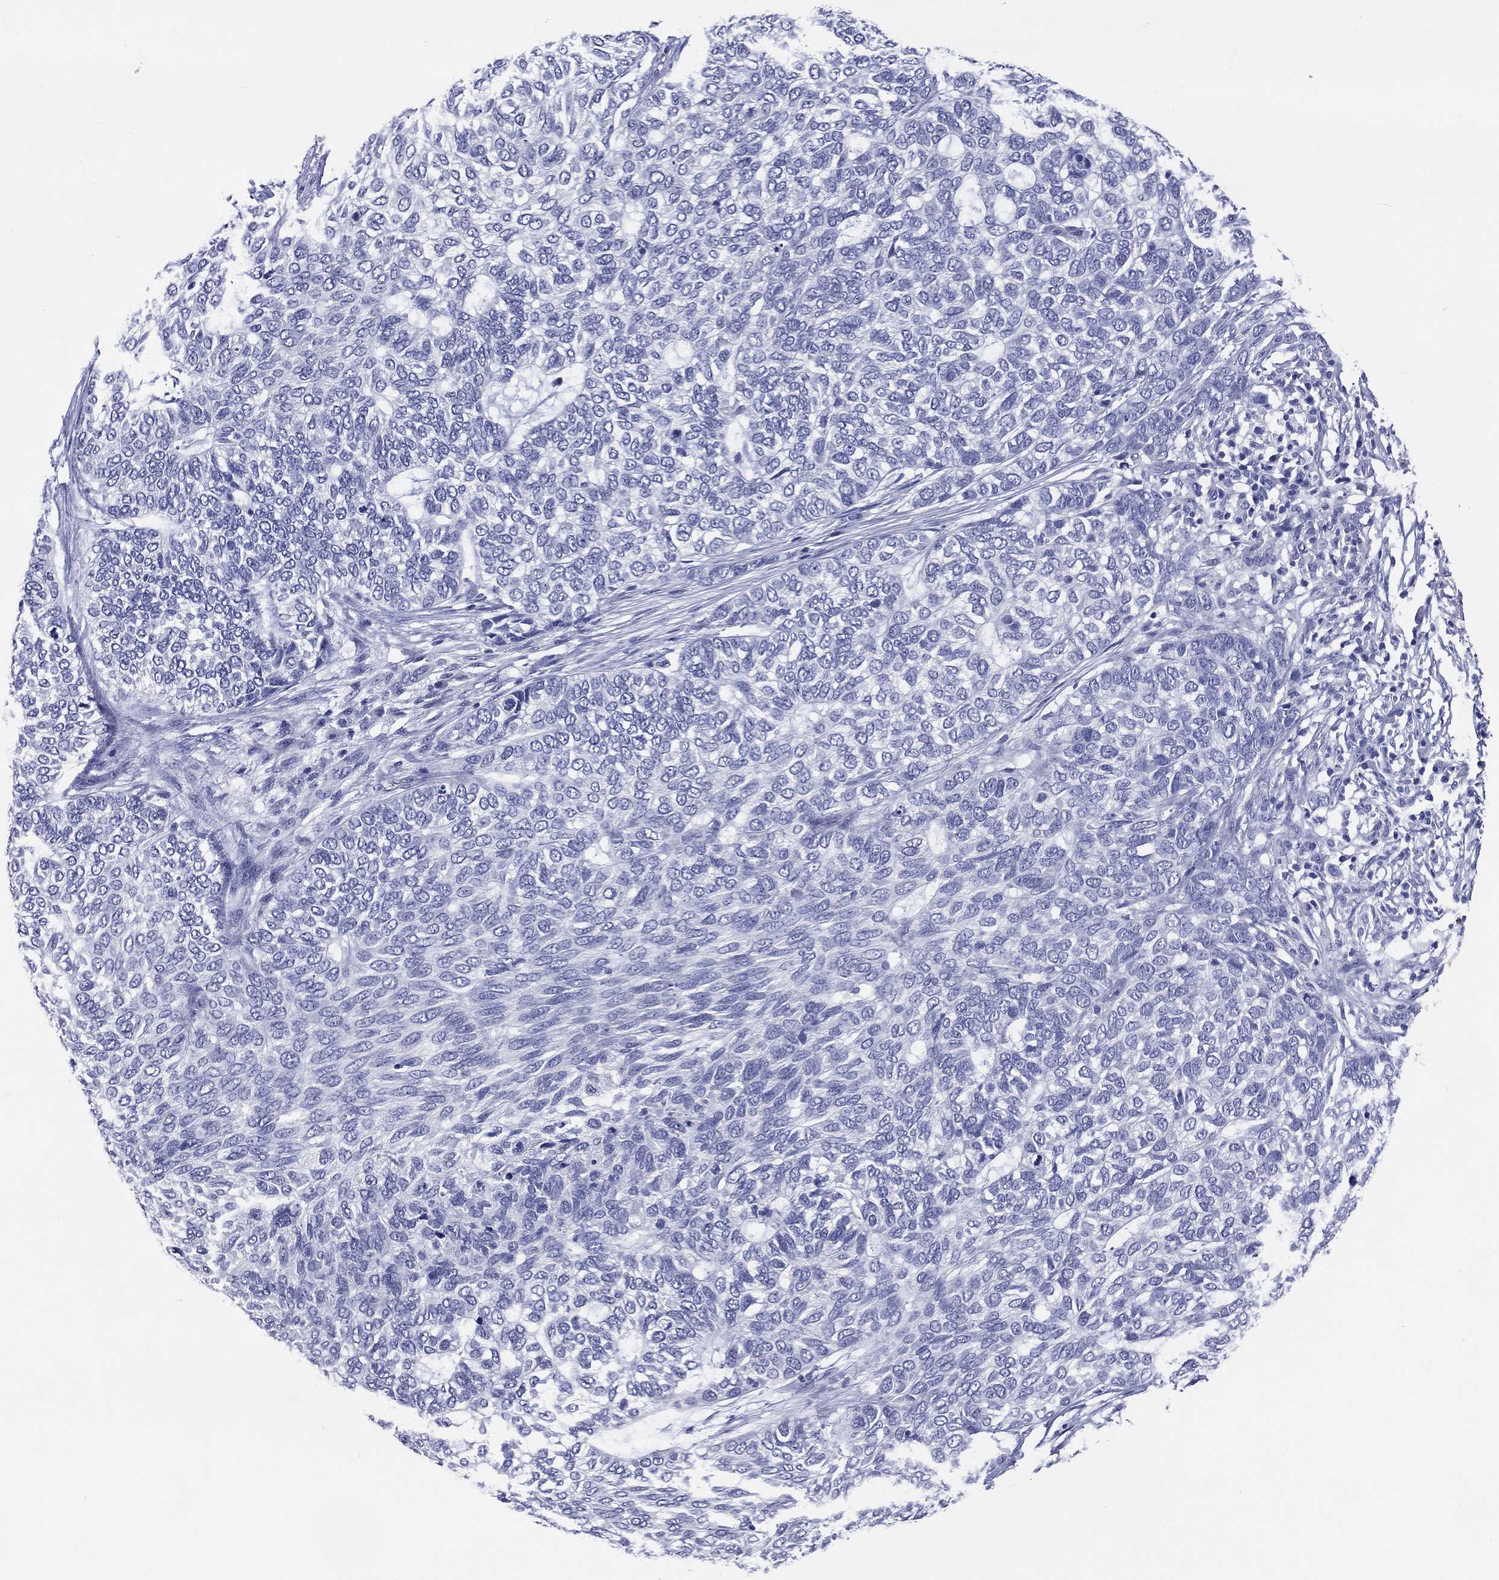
{"staining": {"intensity": "negative", "quantity": "none", "location": "none"}, "tissue": "skin cancer", "cell_type": "Tumor cells", "image_type": "cancer", "snomed": [{"axis": "morphology", "description": "Basal cell carcinoma"}, {"axis": "topography", "description": "Skin"}], "caption": "IHC micrograph of human skin basal cell carcinoma stained for a protein (brown), which shows no positivity in tumor cells.", "gene": "ACE2", "patient": {"sex": "female", "age": 65}}